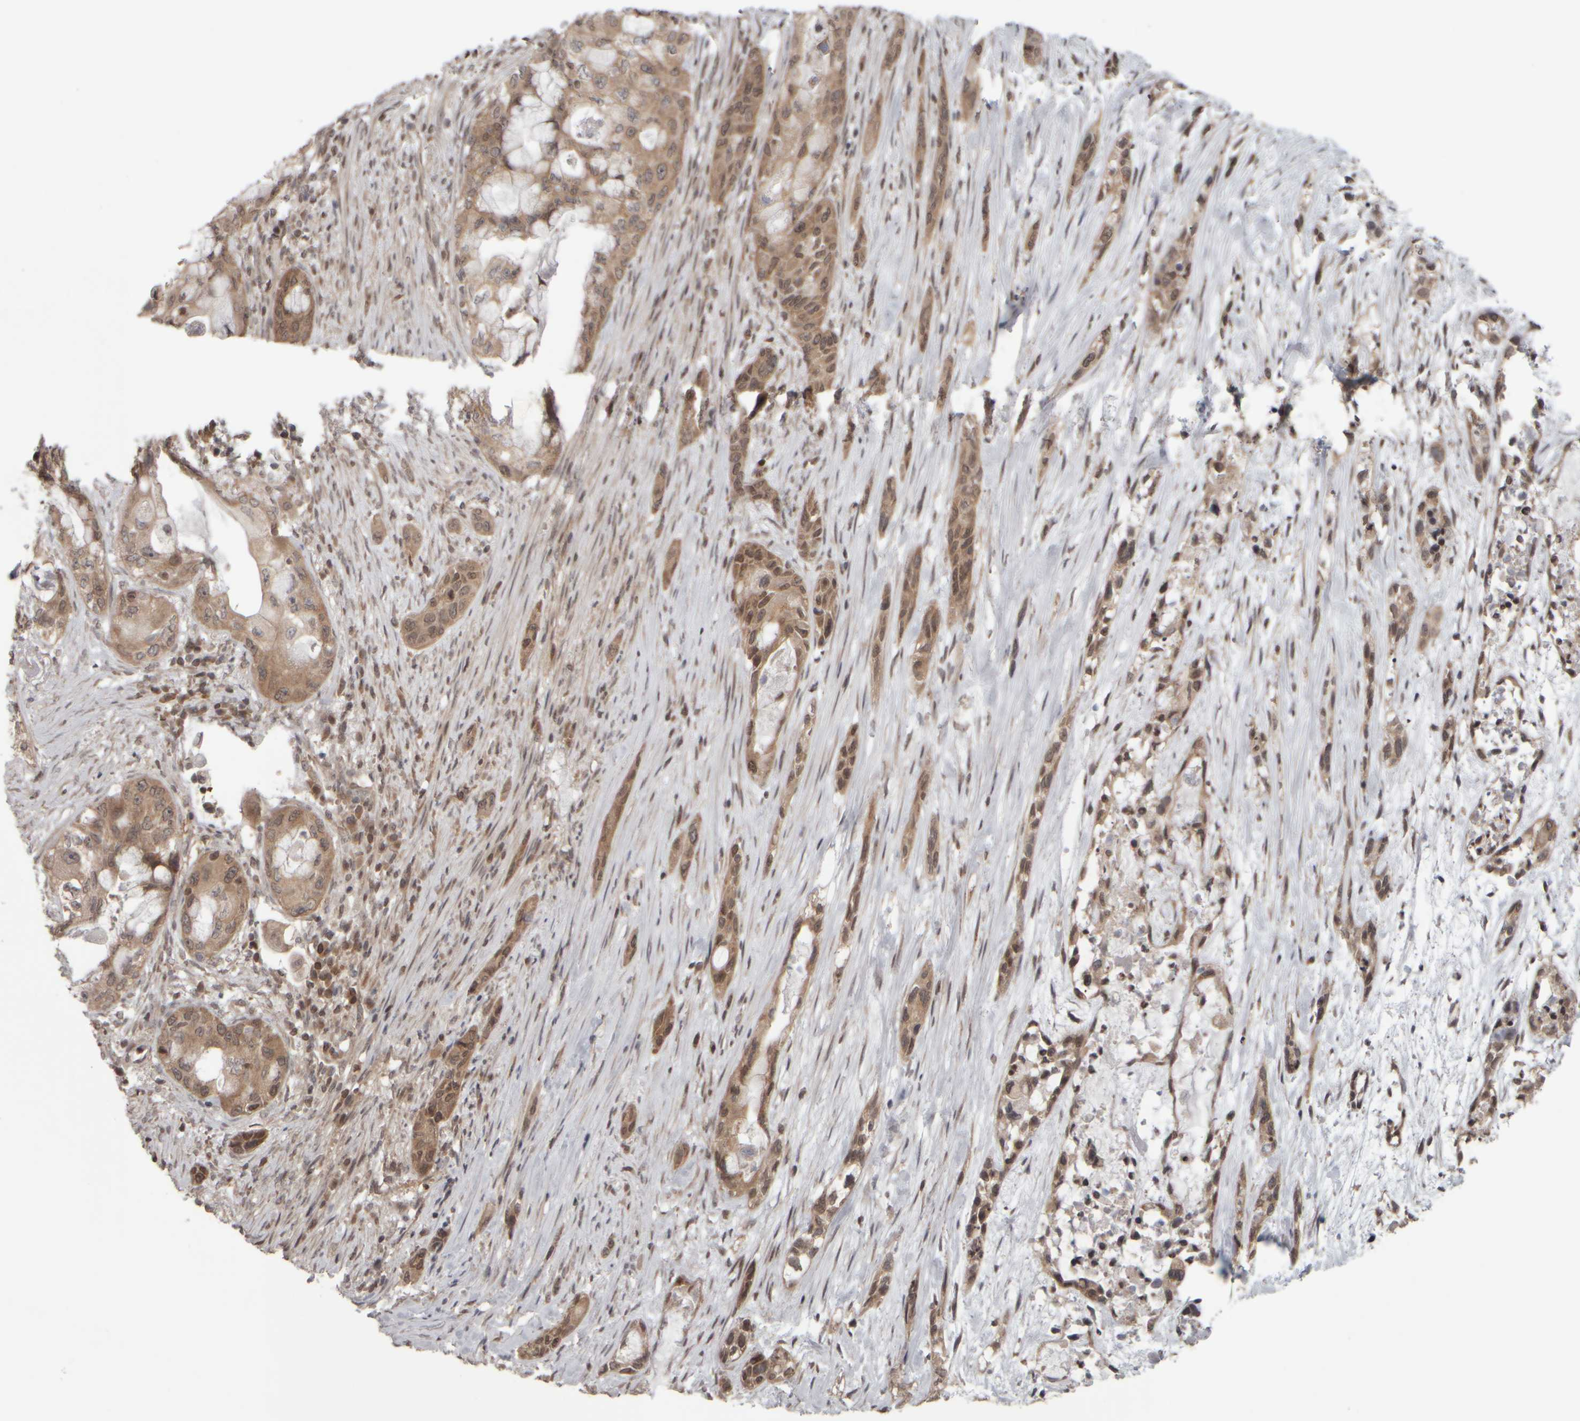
{"staining": {"intensity": "moderate", "quantity": ">75%", "location": "cytoplasmic/membranous"}, "tissue": "pancreatic cancer", "cell_type": "Tumor cells", "image_type": "cancer", "snomed": [{"axis": "morphology", "description": "Adenocarcinoma, NOS"}, {"axis": "topography", "description": "Pancreas"}], "caption": "Adenocarcinoma (pancreatic) stained for a protein demonstrates moderate cytoplasmic/membranous positivity in tumor cells. (DAB (3,3'-diaminobenzidine) IHC, brown staining for protein, blue staining for nuclei).", "gene": "CWC27", "patient": {"sex": "male", "age": 53}}